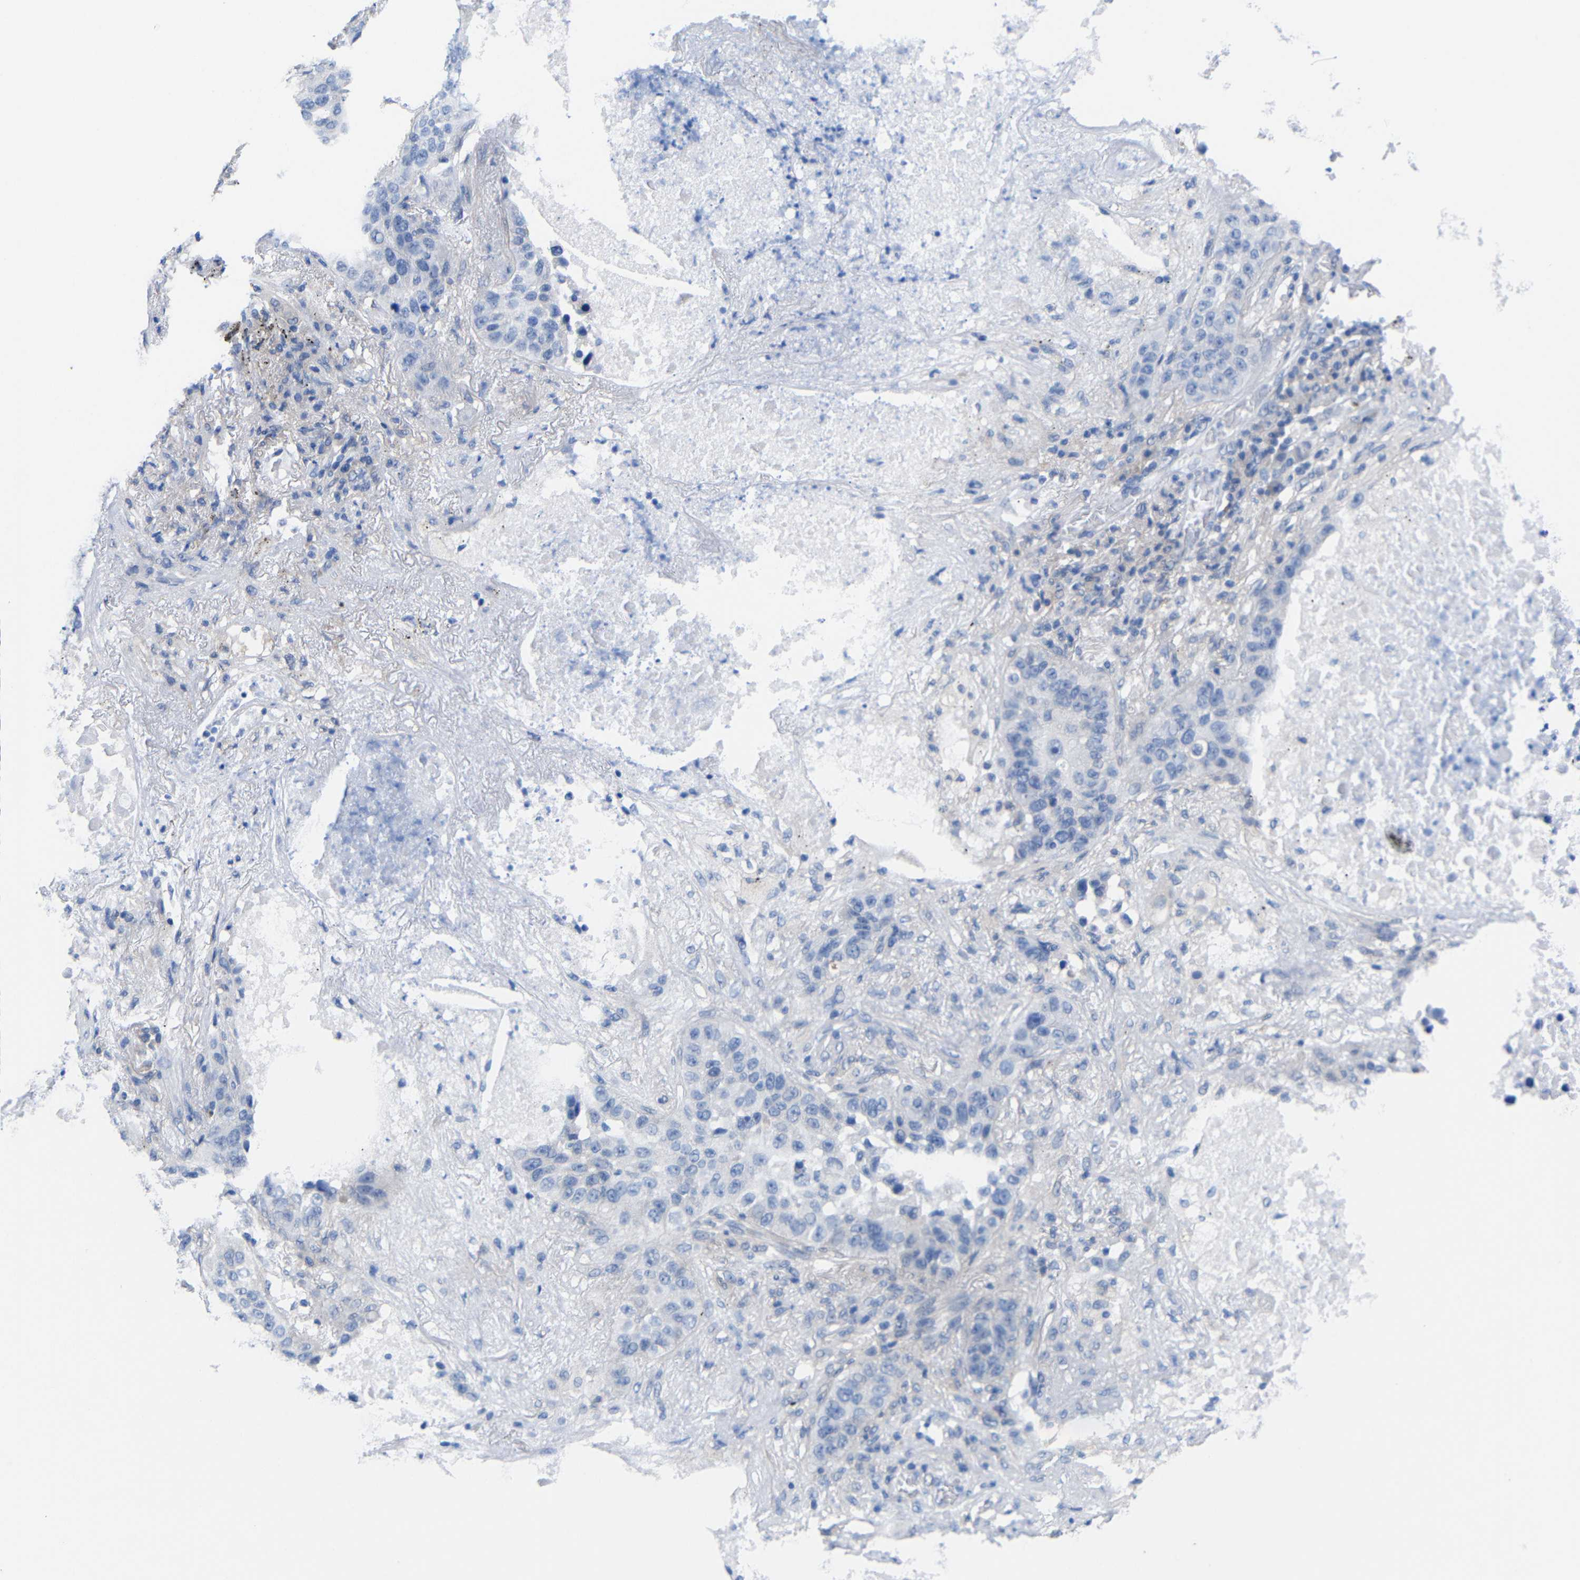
{"staining": {"intensity": "negative", "quantity": "none", "location": "none"}, "tissue": "lung cancer", "cell_type": "Tumor cells", "image_type": "cancer", "snomed": [{"axis": "morphology", "description": "Squamous cell carcinoma, NOS"}, {"axis": "topography", "description": "Lung"}], "caption": "Image shows no significant protein staining in tumor cells of lung cancer.", "gene": "PEBP1", "patient": {"sex": "male", "age": 57}}